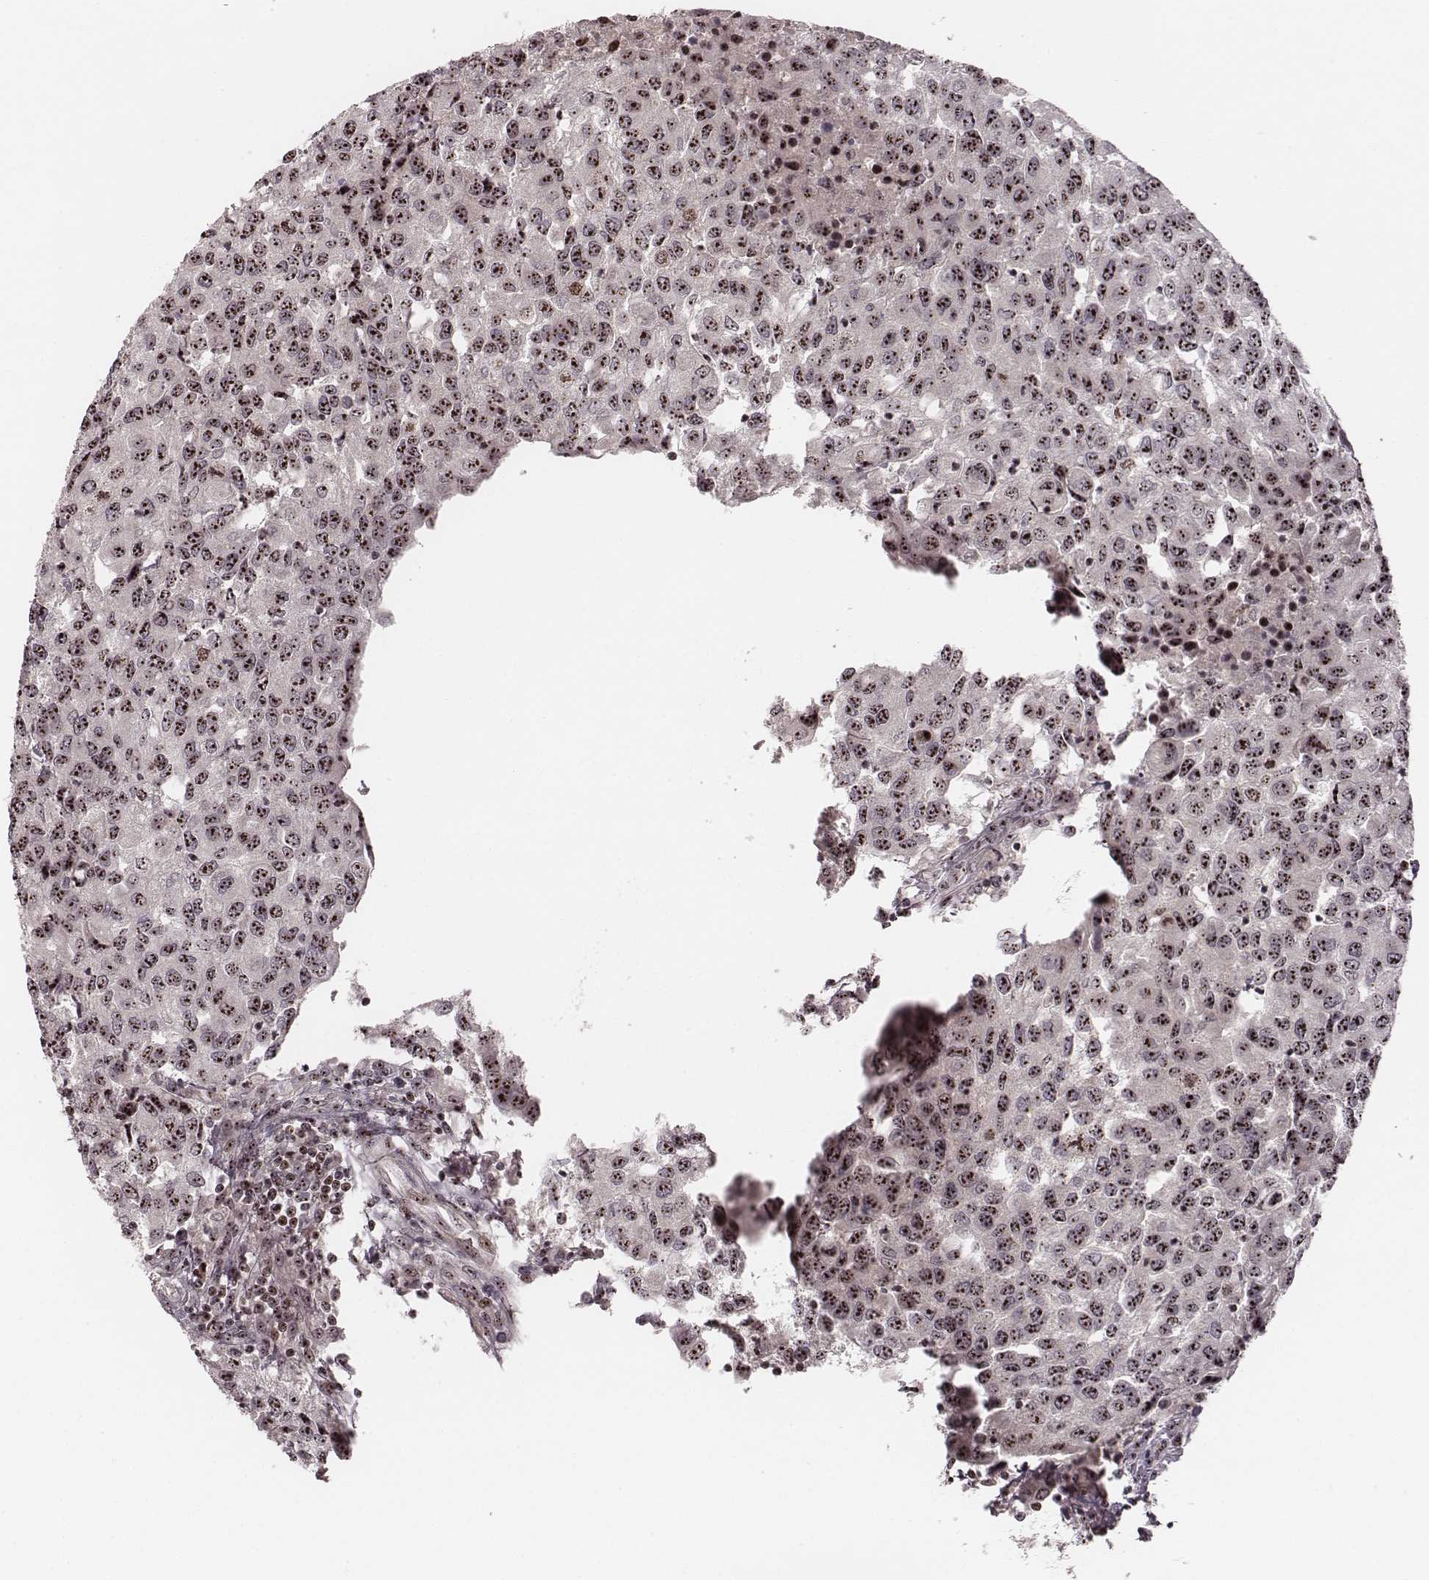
{"staining": {"intensity": "moderate", "quantity": ">75%", "location": "nuclear"}, "tissue": "urothelial cancer", "cell_type": "Tumor cells", "image_type": "cancer", "snomed": [{"axis": "morphology", "description": "Urothelial carcinoma, High grade"}, {"axis": "topography", "description": "Urinary bladder"}], "caption": "Urothelial cancer was stained to show a protein in brown. There is medium levels of moderate nuclear expression in approximately >75% of tumor cells.", "gene": "NOP56", "patient": {"sex": "female", "age": 78}}